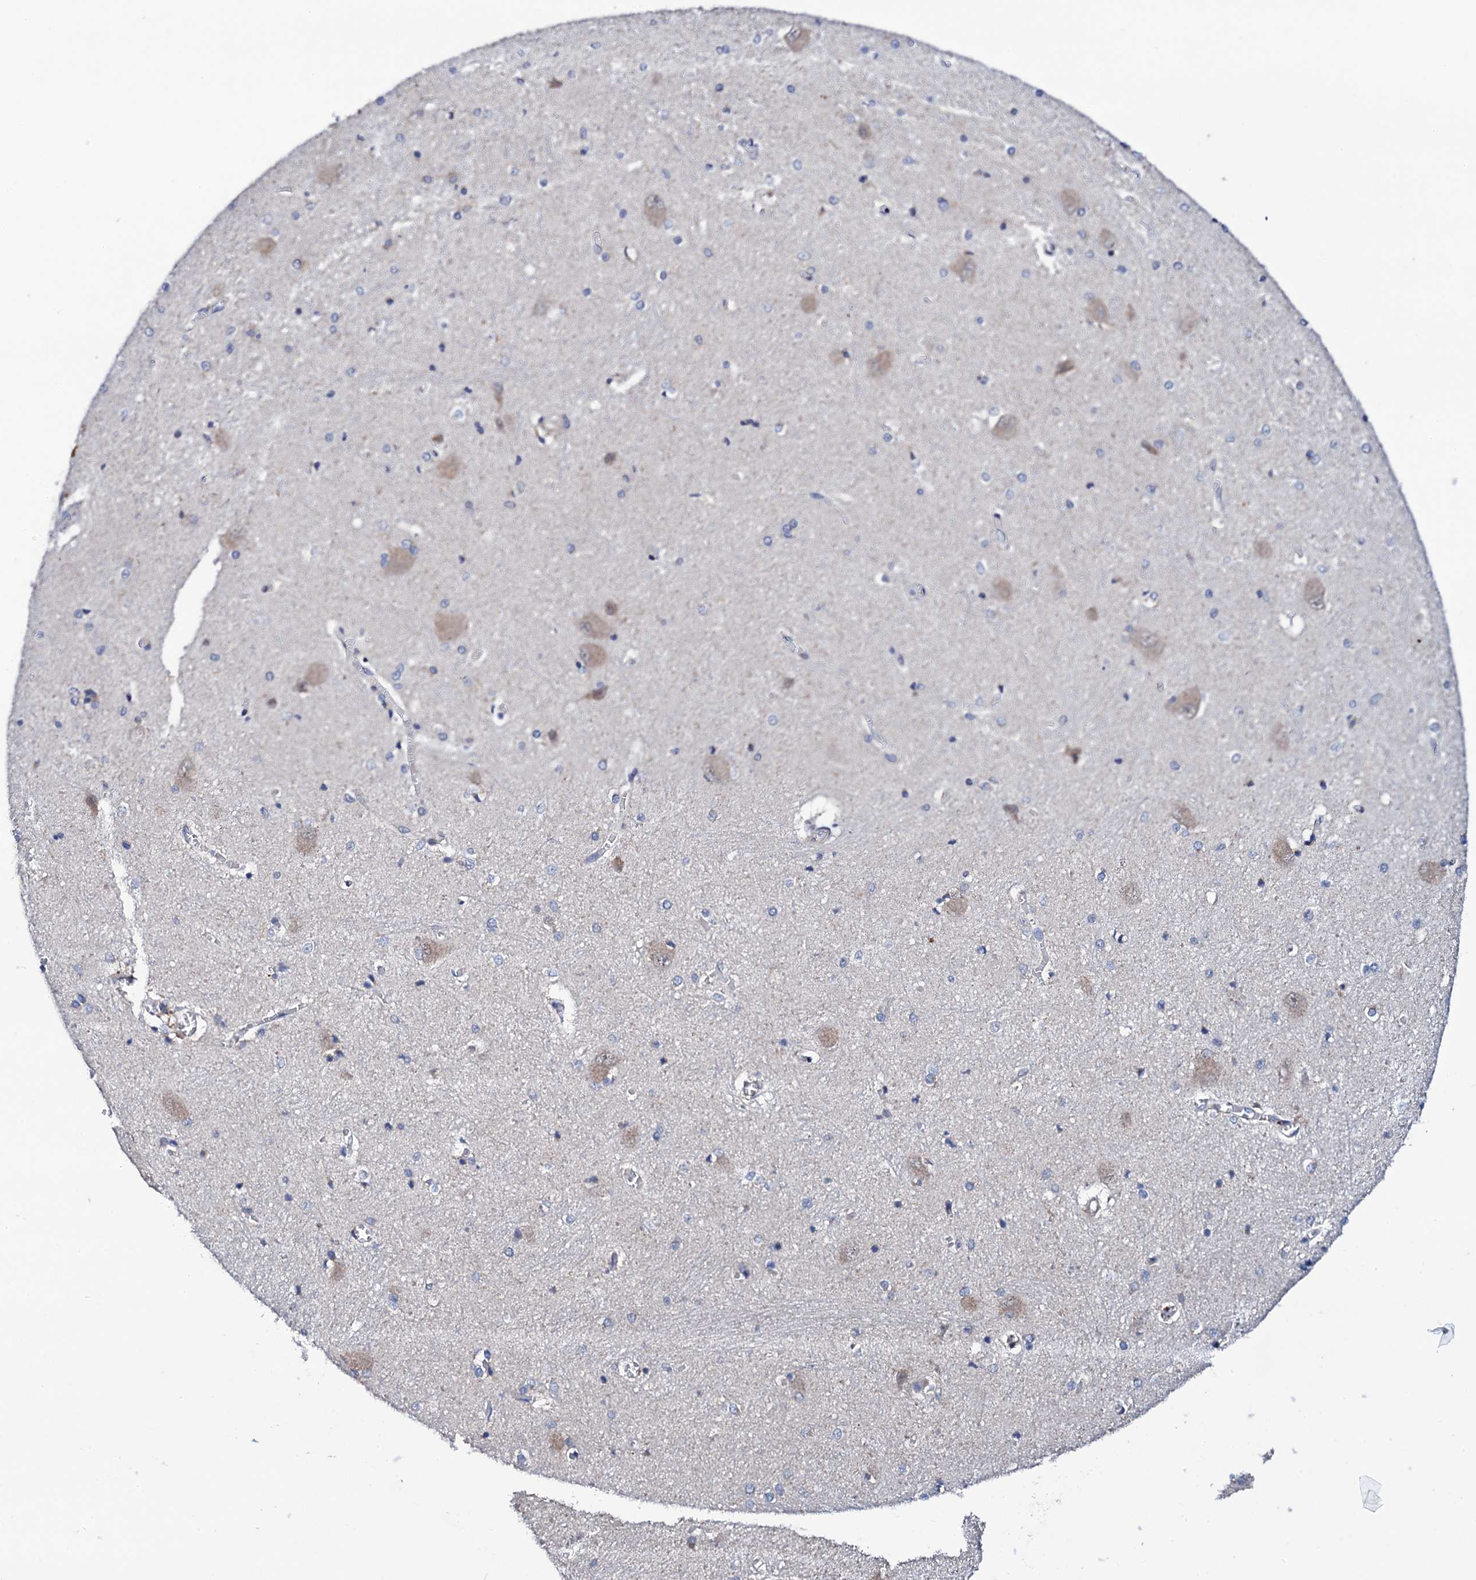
{"staining": {"intensity": "weak", "quantity": "<25%", "location": "cytoplasmic/membranous"}, "tissue": "caudate", "cell_type": "Glial cells", "image_type": "normal", "snomed": [{"axis": "morphology", "description": "Normal tissue, NOS"}, {"axis": "topography", "description": "Lateral ventricle wall"}], "caption": "IHC micrograph of normal caudate stained for a protein (brown), which displays no expression in glial cells. (Immunohistochemistry, brightfield microscopy, high magnification).", "gene": "COG4", "patient": {"sex": "male", "age": 37}}